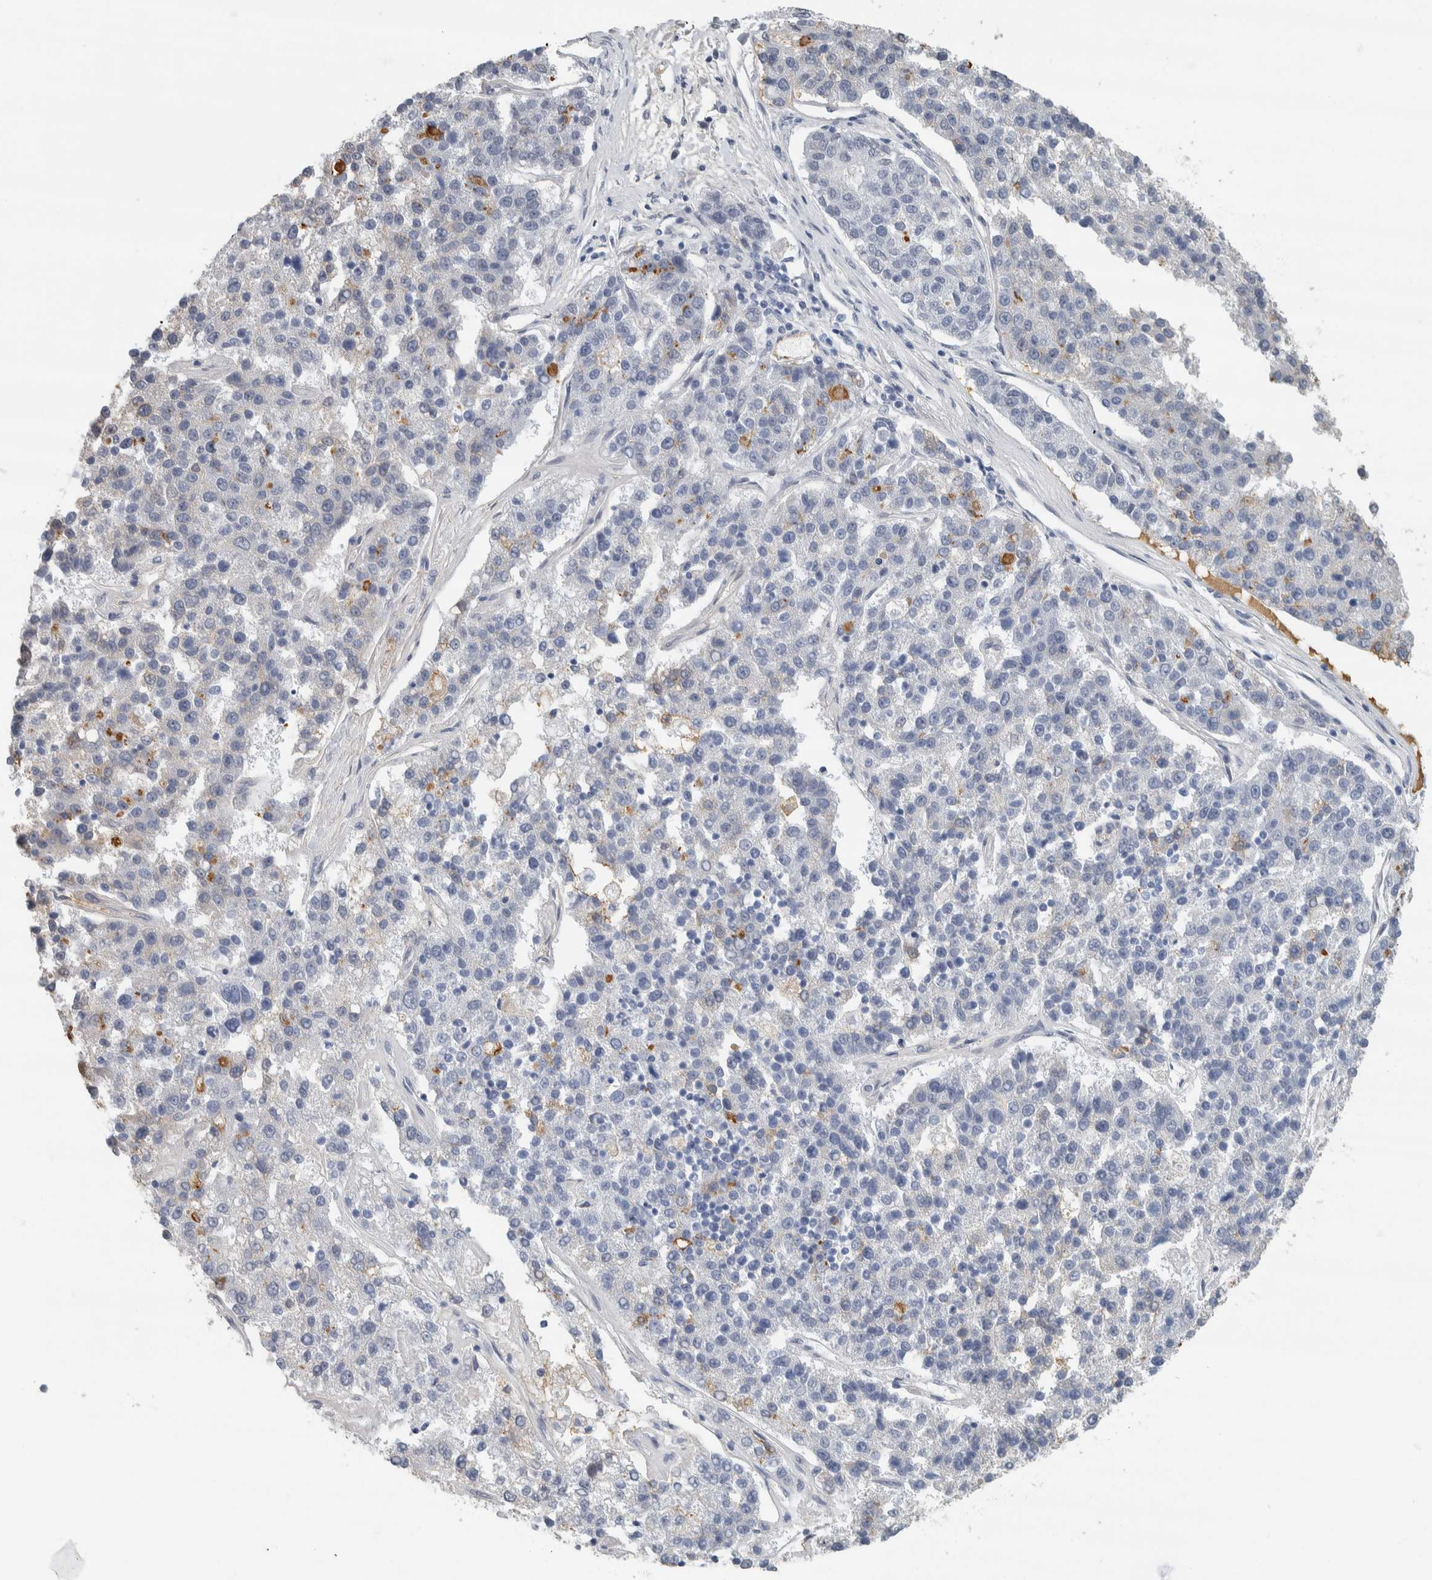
{"staining": {"intensity": "negative", "quantity": "none", "location": "none"}, "tissue": "pancreatic cancer", "cell_type": "Tumor cells", "image_type": "cancer", "snomed": [{"axis": "morphology", "description": "Adenocarcinoma, NOS"}, {"axis": "topography", "description": "Pancreas"}], "caption": "Human adenocarcinoma (pancreatic) stained for a protein using immunohistochemistry shows no positivity in tumor cells.", "gene": "NEFM", "patient": {"sex": "female", "age": 61}}